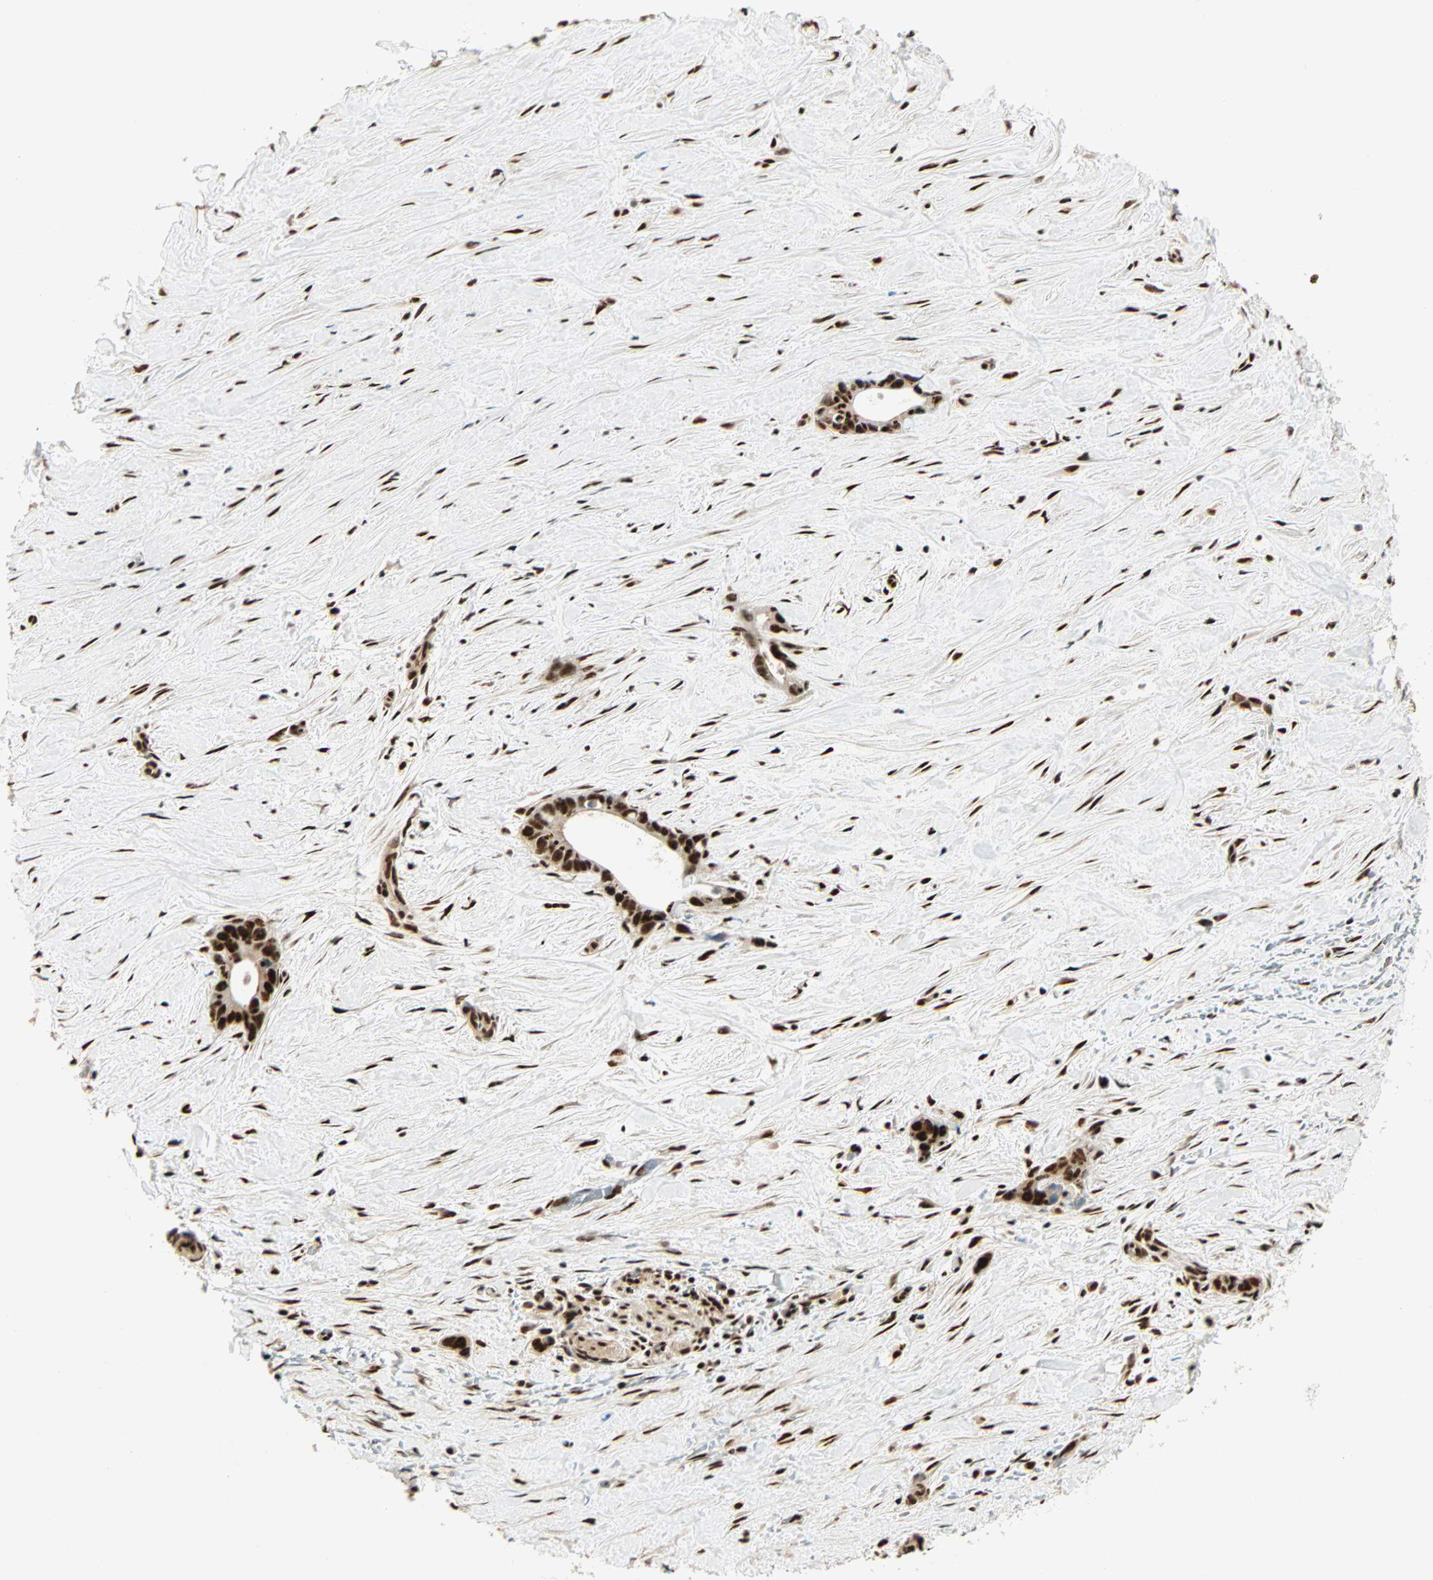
{"staining": {"intensity": "strong", "quantity": ">75%", "location": "nuclear"}, "tissue": "liver cancer", "cell_type": "Tumor cells", "image_type": "cancer", "snomed": [{"axis": "morphology", "description": "Cholangiocarcinoma"}, {"axis": "topography", "description": "Liver"}], "caption": "Liver cancer (cholangiocarcinoma) stained with IHC demonstrates strong nuclear positivity in approximately >75% of tumor cells.", "gene": "PNPLA6", "patient": {"sex": "female", "age": 55}}